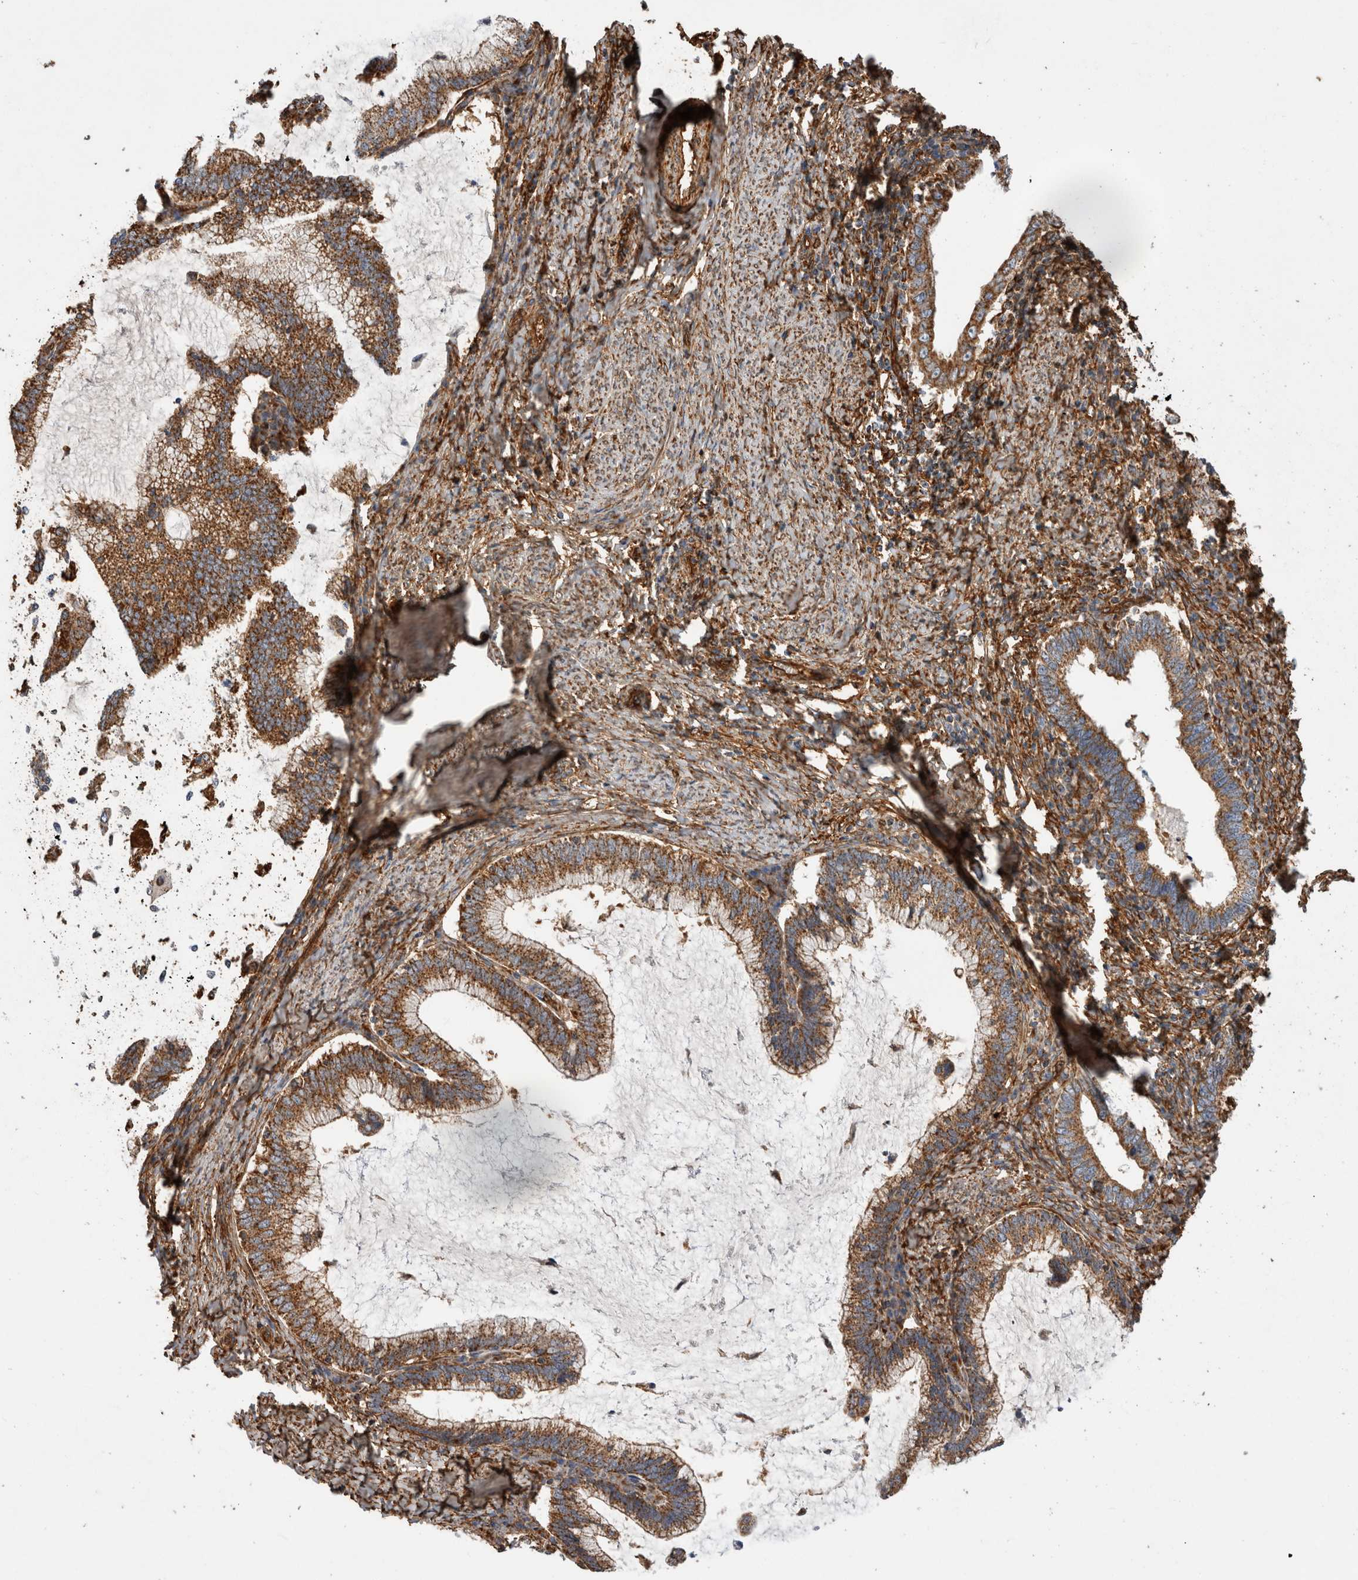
{"staining": {"intensity": "moderate", "quantity": ">75%", "location": "cytoplasmic/membranous"}, "tissue": "cervical cancer", "cell_type": "Tumor cells", "image_type": "cancer", "snomed": [{"axis": "morphology", "description": "Adenocarcinoma, NOS"}, {"axis": "topography", "description": "Cervix"}], "caption": "Immunohistochemical staining of cervical cancer displays medium levels of moderate cytoplasmic/membranous protein staining in approximately >75% of tumor cells.", "gene": "ZNF397", "patient": {"sex": "female", "age": 36}}